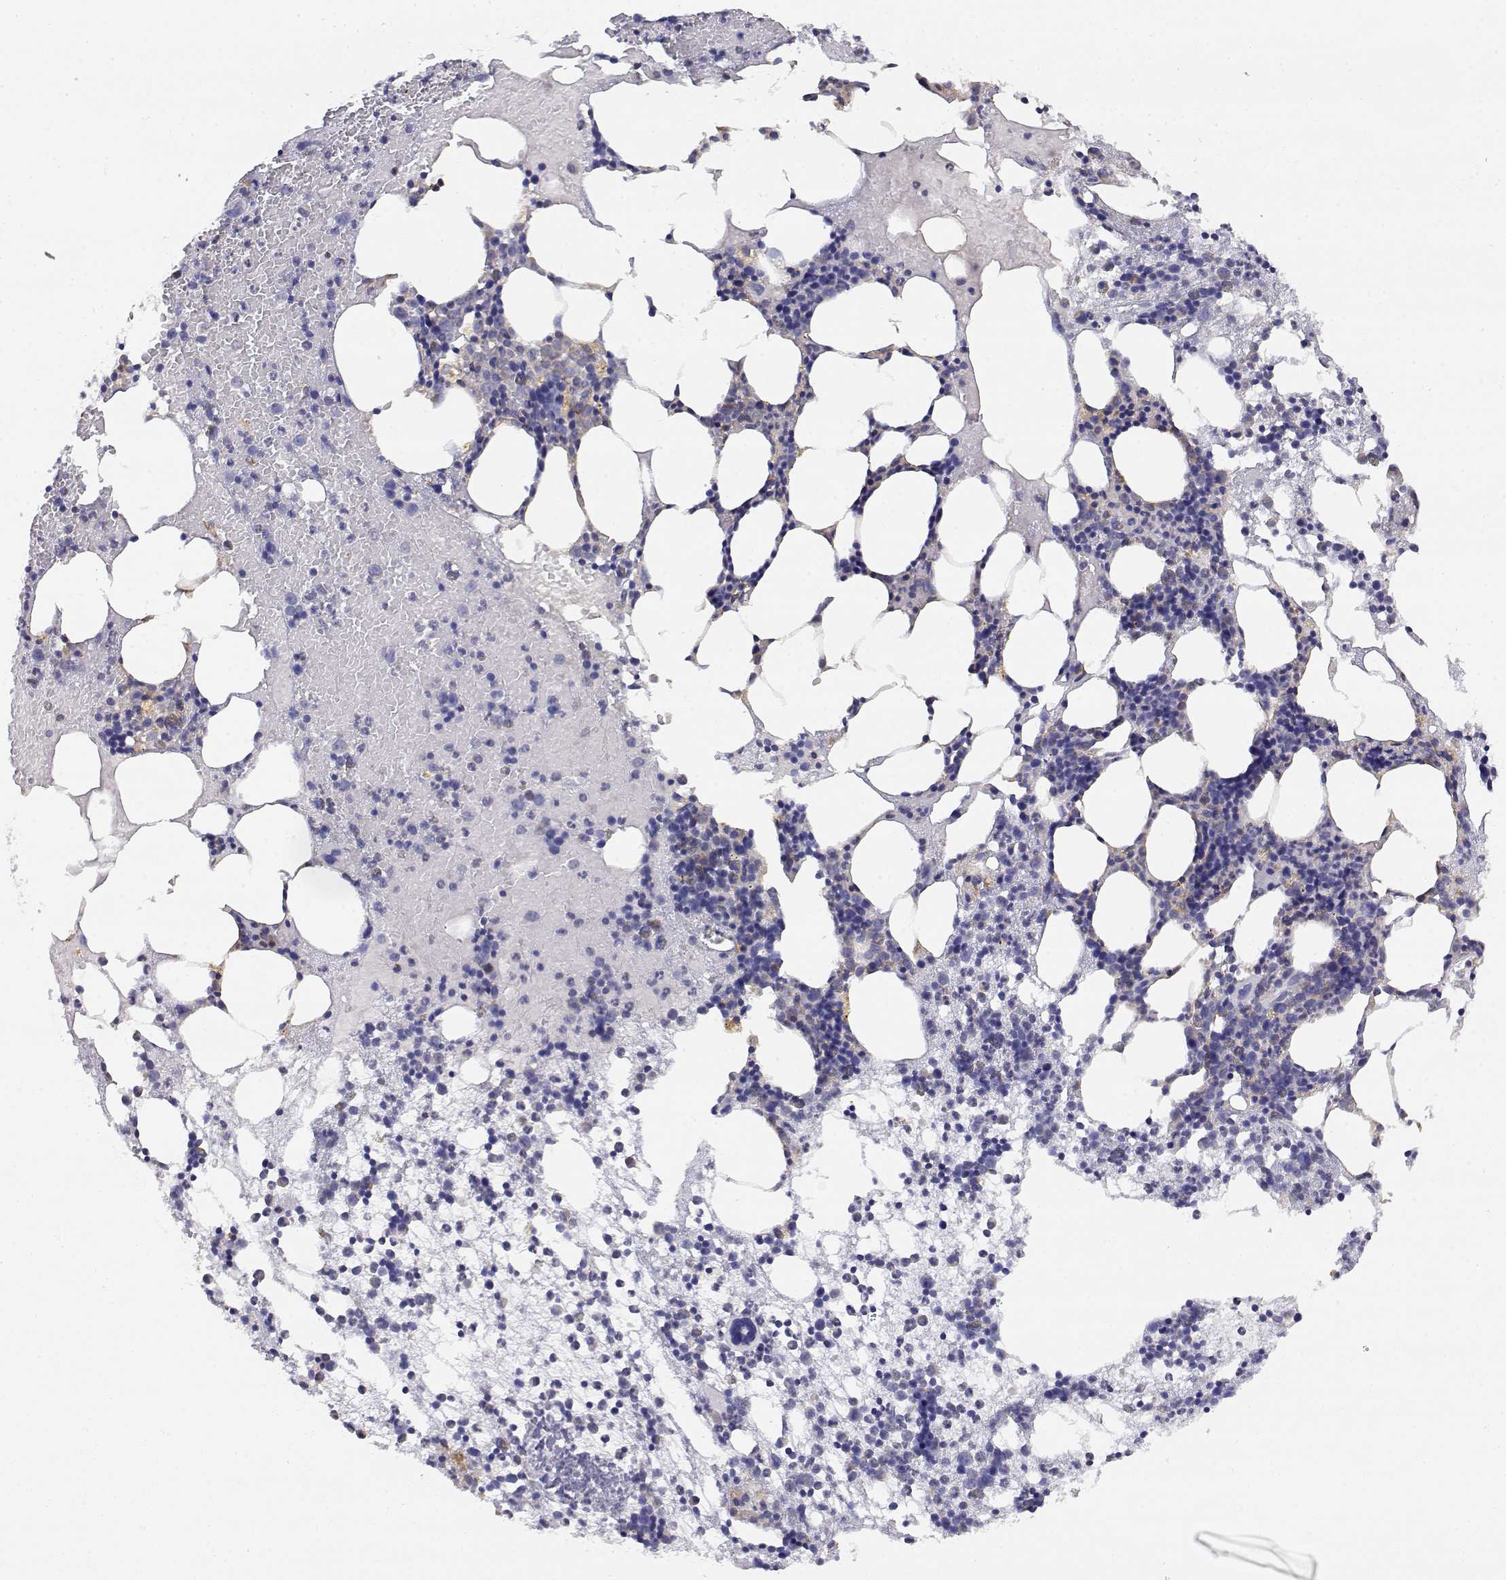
{"staining": {"intensity": "negative", "quantity": "none", "location": "none"}, "tissue": "bone marrow", "cell_type": "Hematopoietic cells", "image_type": "normal", "snomed": [{"axis": "morphology", "description": "Normal tissue, NOS"}, {"axis": "topography", "description": "Bone marrow"}], "caption": "DAB immunohistochemical staining of benign bone marrow exhibits no significant staining in hematopoietic cells. The staining was performed using DAB (3,3'-diaminobenzidine) to visualize the protein expression in brown, while the nuclei were stained in blue with hematoxylin (Magnification: 20x).", "gene": "ADA", "patient": {"sex": "male", "age": 54}}